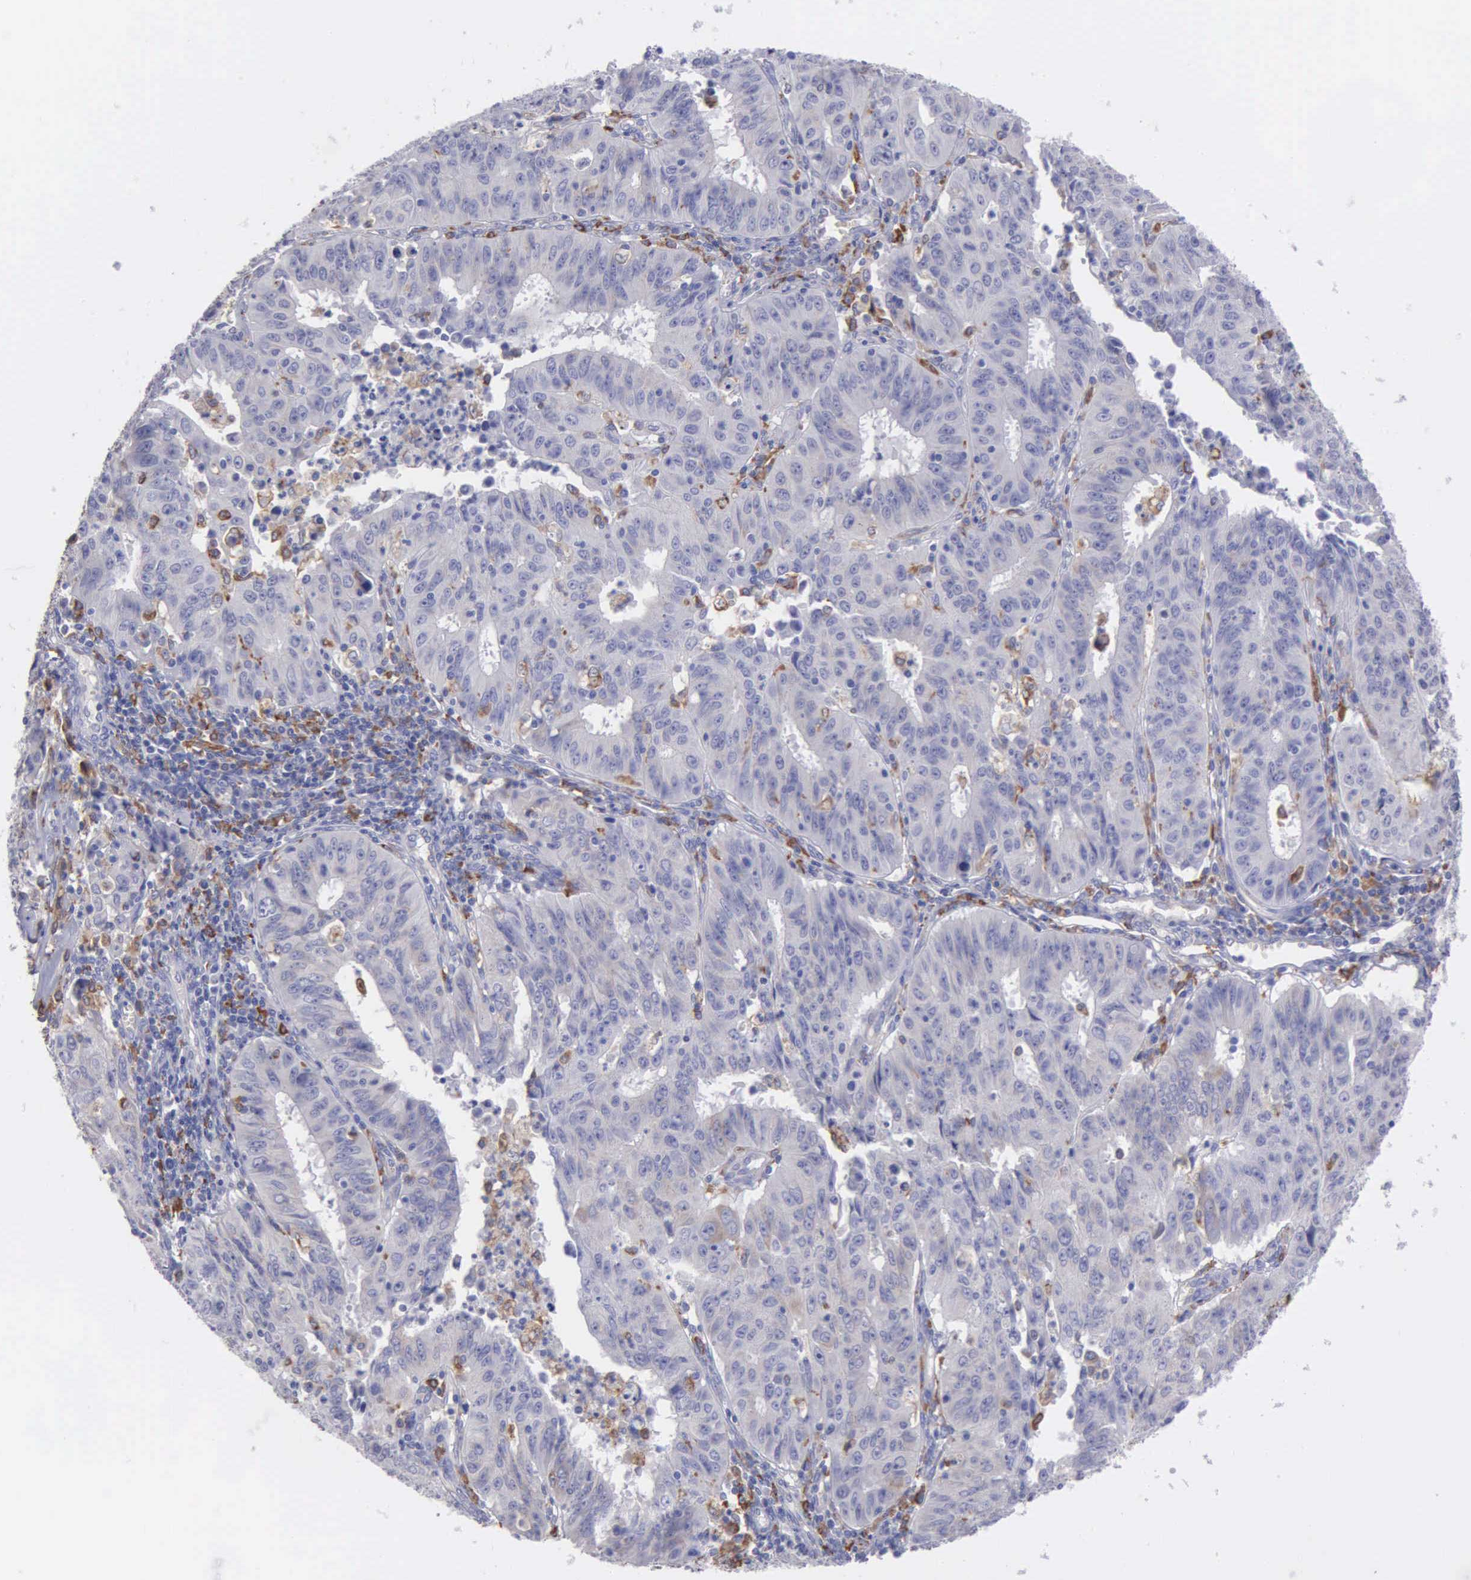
{"staining": {"intensity": "weak", "quantity": "<25%", "location": "cytoplasmic/membranous"}, "tissue": "endometrial cancer", "cell_type": "Tumor cells", "image_type": "cancer", "snomed": [{"axis": "morphology", "description": "Adenocarcinoma, NOS"}, {"axis": "topography", "description": "Endometrium"}], "caption": "Immunohistochemistry photomicrograph of neoplastic tissue: human endometrial cancer (adenocarcinoma) stained with DAB (3,3'-diaminobenzidine) displays no significant protein expression in tumor cells.", "gene": "TYRP1", "patient": {"sex": "female", "age": 42}}